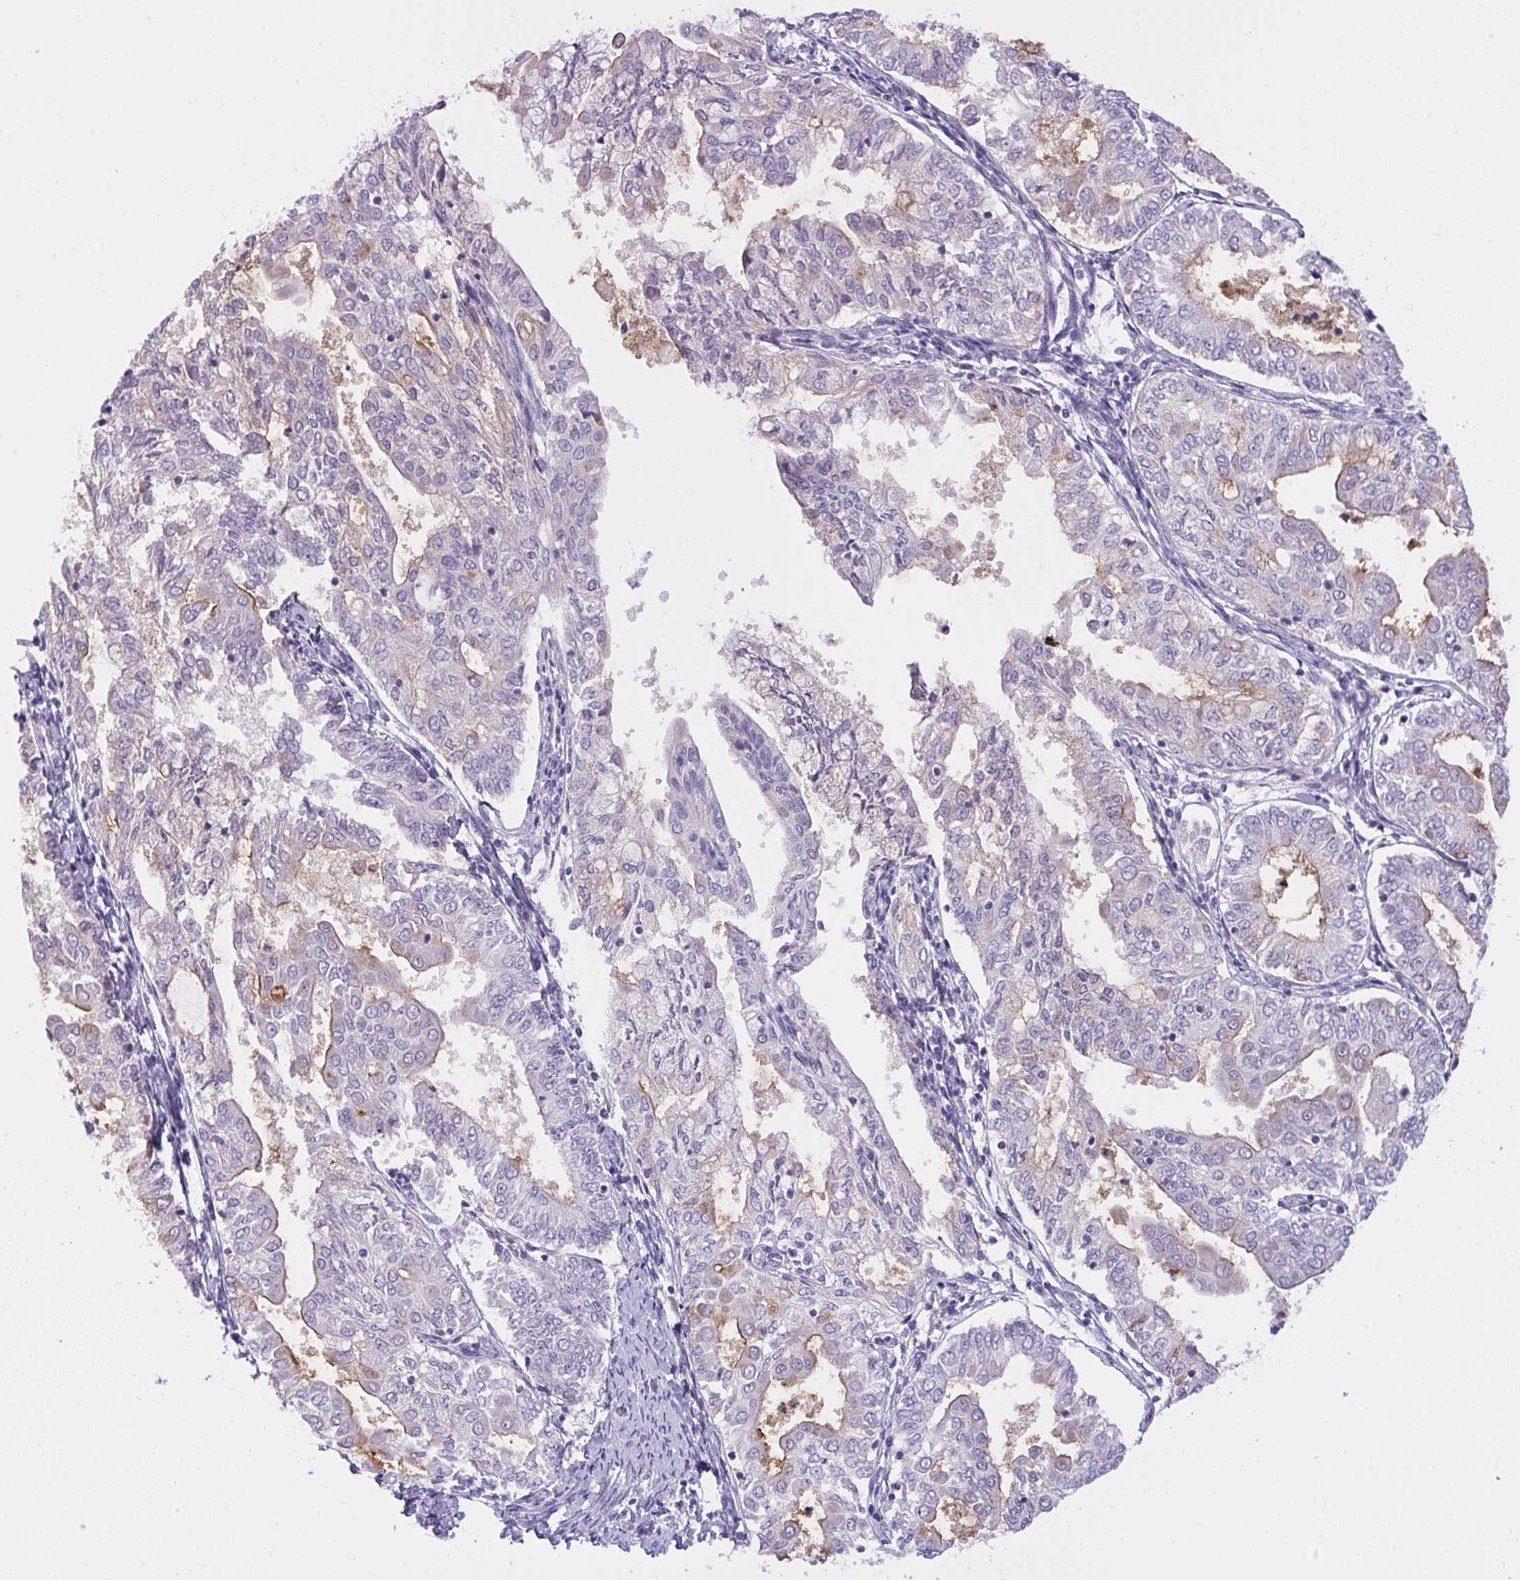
{"staining": {"intensity": "moderate", "quantity": "<25%", "location": "cytoplasmic/membranous"}, "tissue": "endometrial cancer", "cell_type": "Tumor cells", "image_type": "cancer", "snomed": [{"axis": "morphology", "description": "Adenocarcinoma, NOS"}, {"axis": "topography", "description": "Endometrium"}], "caption": "This is an image of immunohistochemistry staining of adenocarcinoma (endometrial), which shows moderate expression in the cytoplasmic/membranous of tumor cells.", "gene": "SEMA6B", "patient": {"sex": "female", "age": 68}}